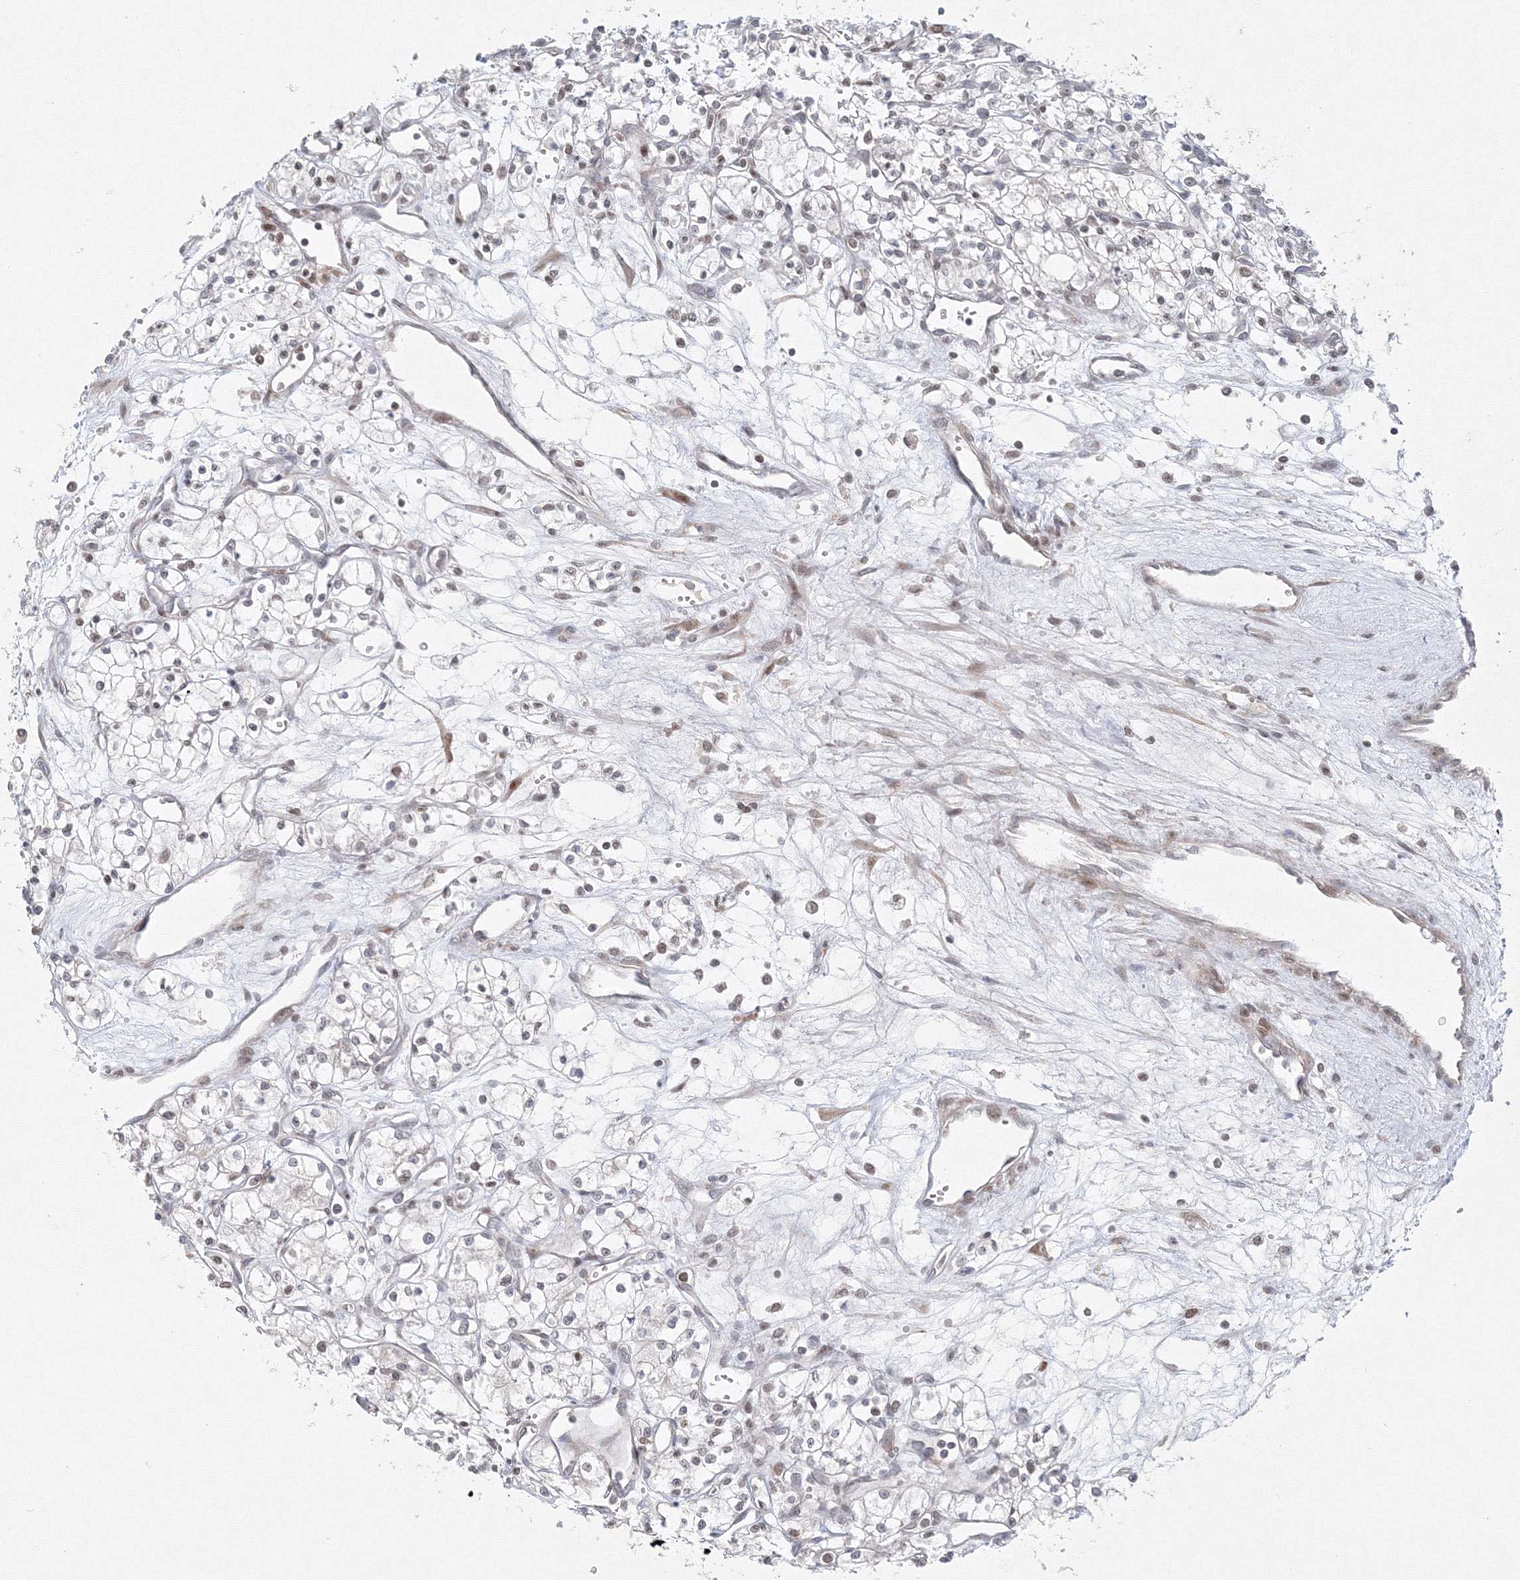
{"staining": {"intensity": "negative", "quantity": "none", "location": "none"}, "tissue": "renal cancer", "cell_type": "Tumor cells", "image_type": "cancer", "snomed": [{"axis": "morphology", "description": "Adenocarcinoma, NOS"}, {"axis": "topography", "description": "Kidney"}], "caption": "Immunohistochemistry micrograph of renal adenocarcinoma stained for a protein (brown), which shows no expression in tumor cells. Brightfield microscopy of immunohistochemistry stained with DAB (3,3'-diaminobenzidine) (brown) and hematoxylin (blue), captured at high magnification.", "gene": "KIF4A", "patient": {"sex": "male", "age": 59}}